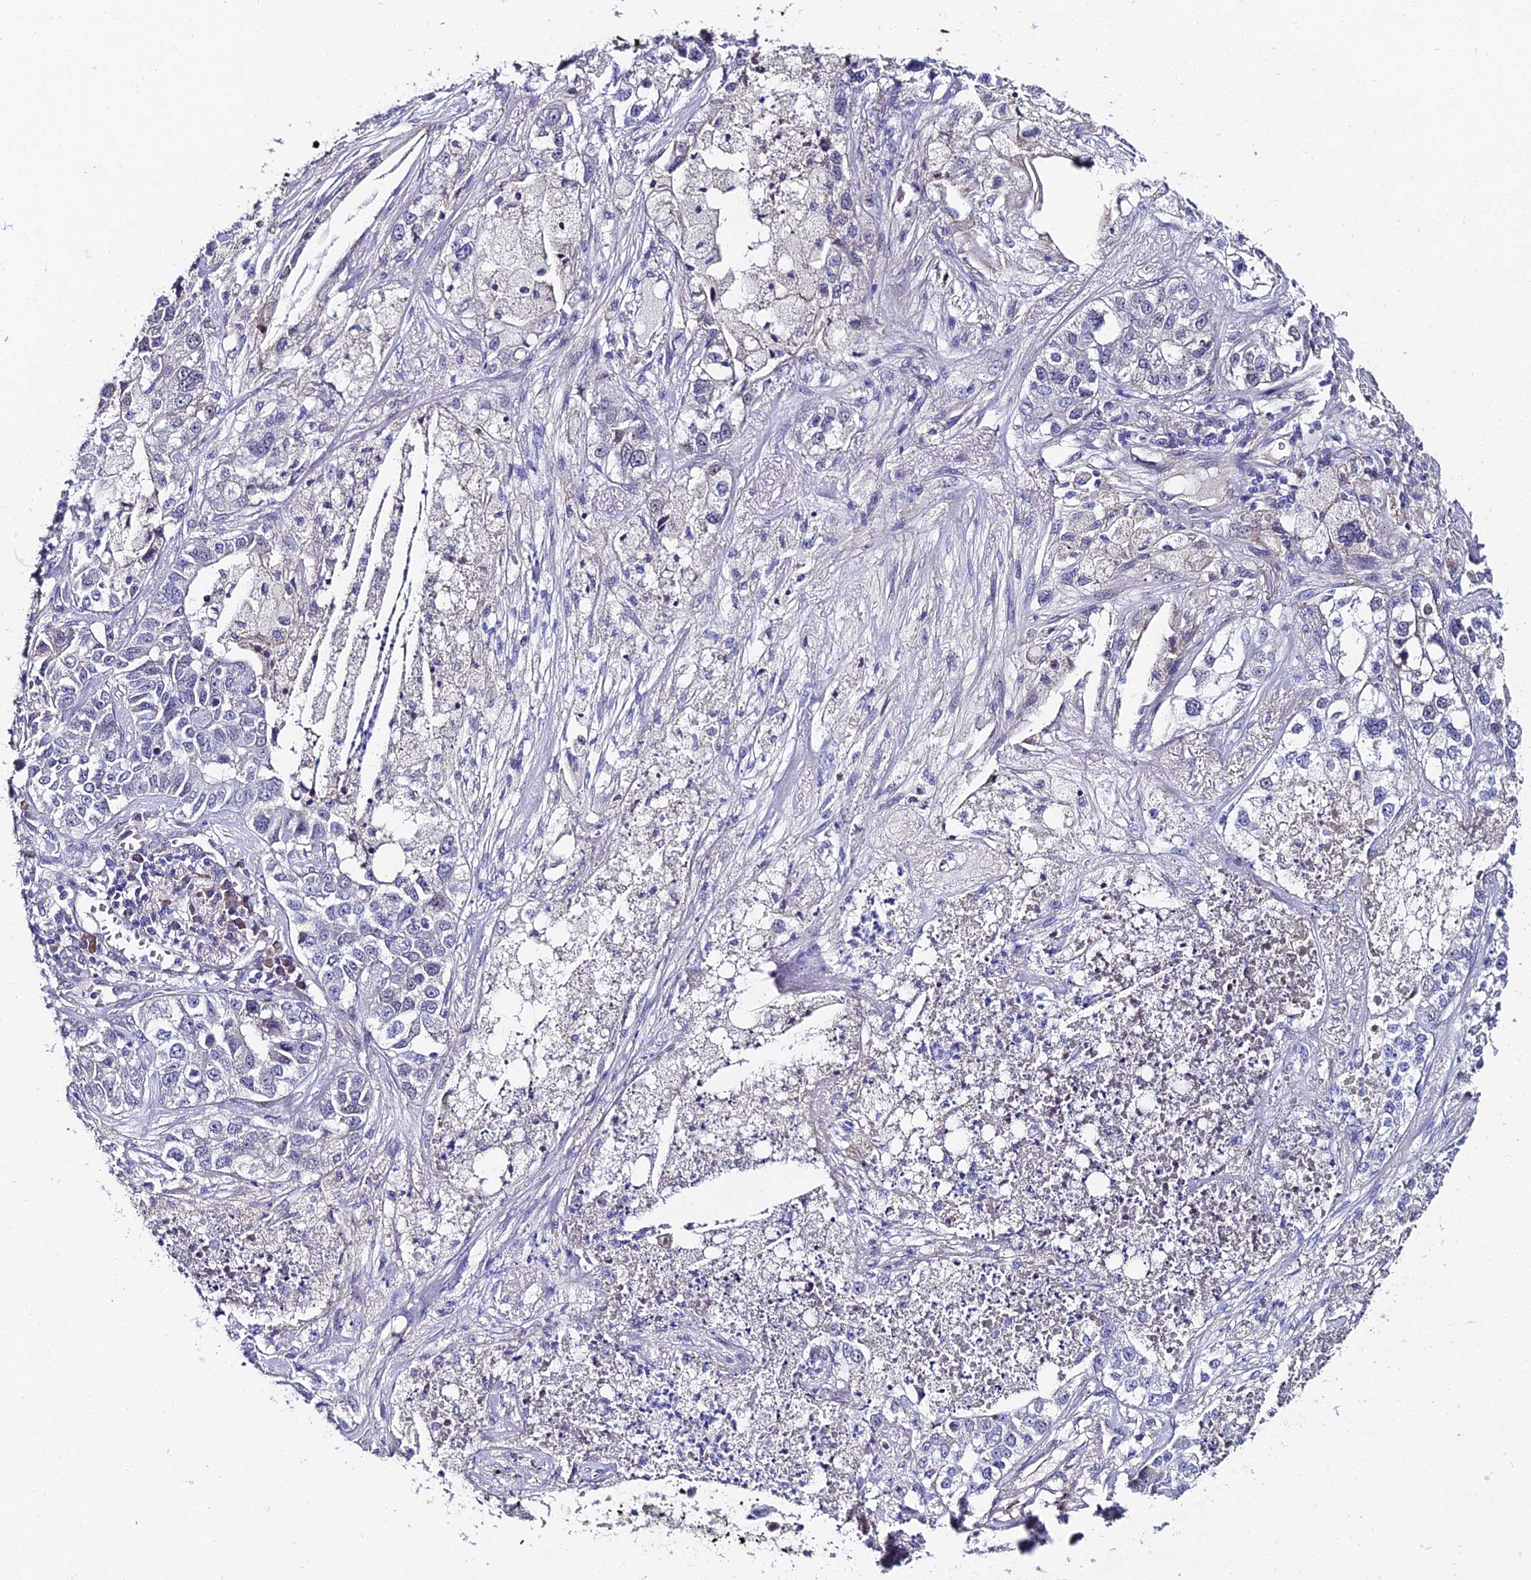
{"staining": {"intensity": "negative", "quantity": "none", "location": "none"}, "tissue": "lung cancer", "cell_type": "Tumor cells", "image_type": "cancer", "snomed": [{"axis": "morphology", "description": "Adenocarcinoma, NOS"}, {"axis": "topography", "description": "Lung"}], "caption": "DAB immunohistochemical staining of human lung adenocarcinoma shows no significant staining in tumor cells.", "gene": "TRIM24", "patient": {"sex": "male", "age": 49}}